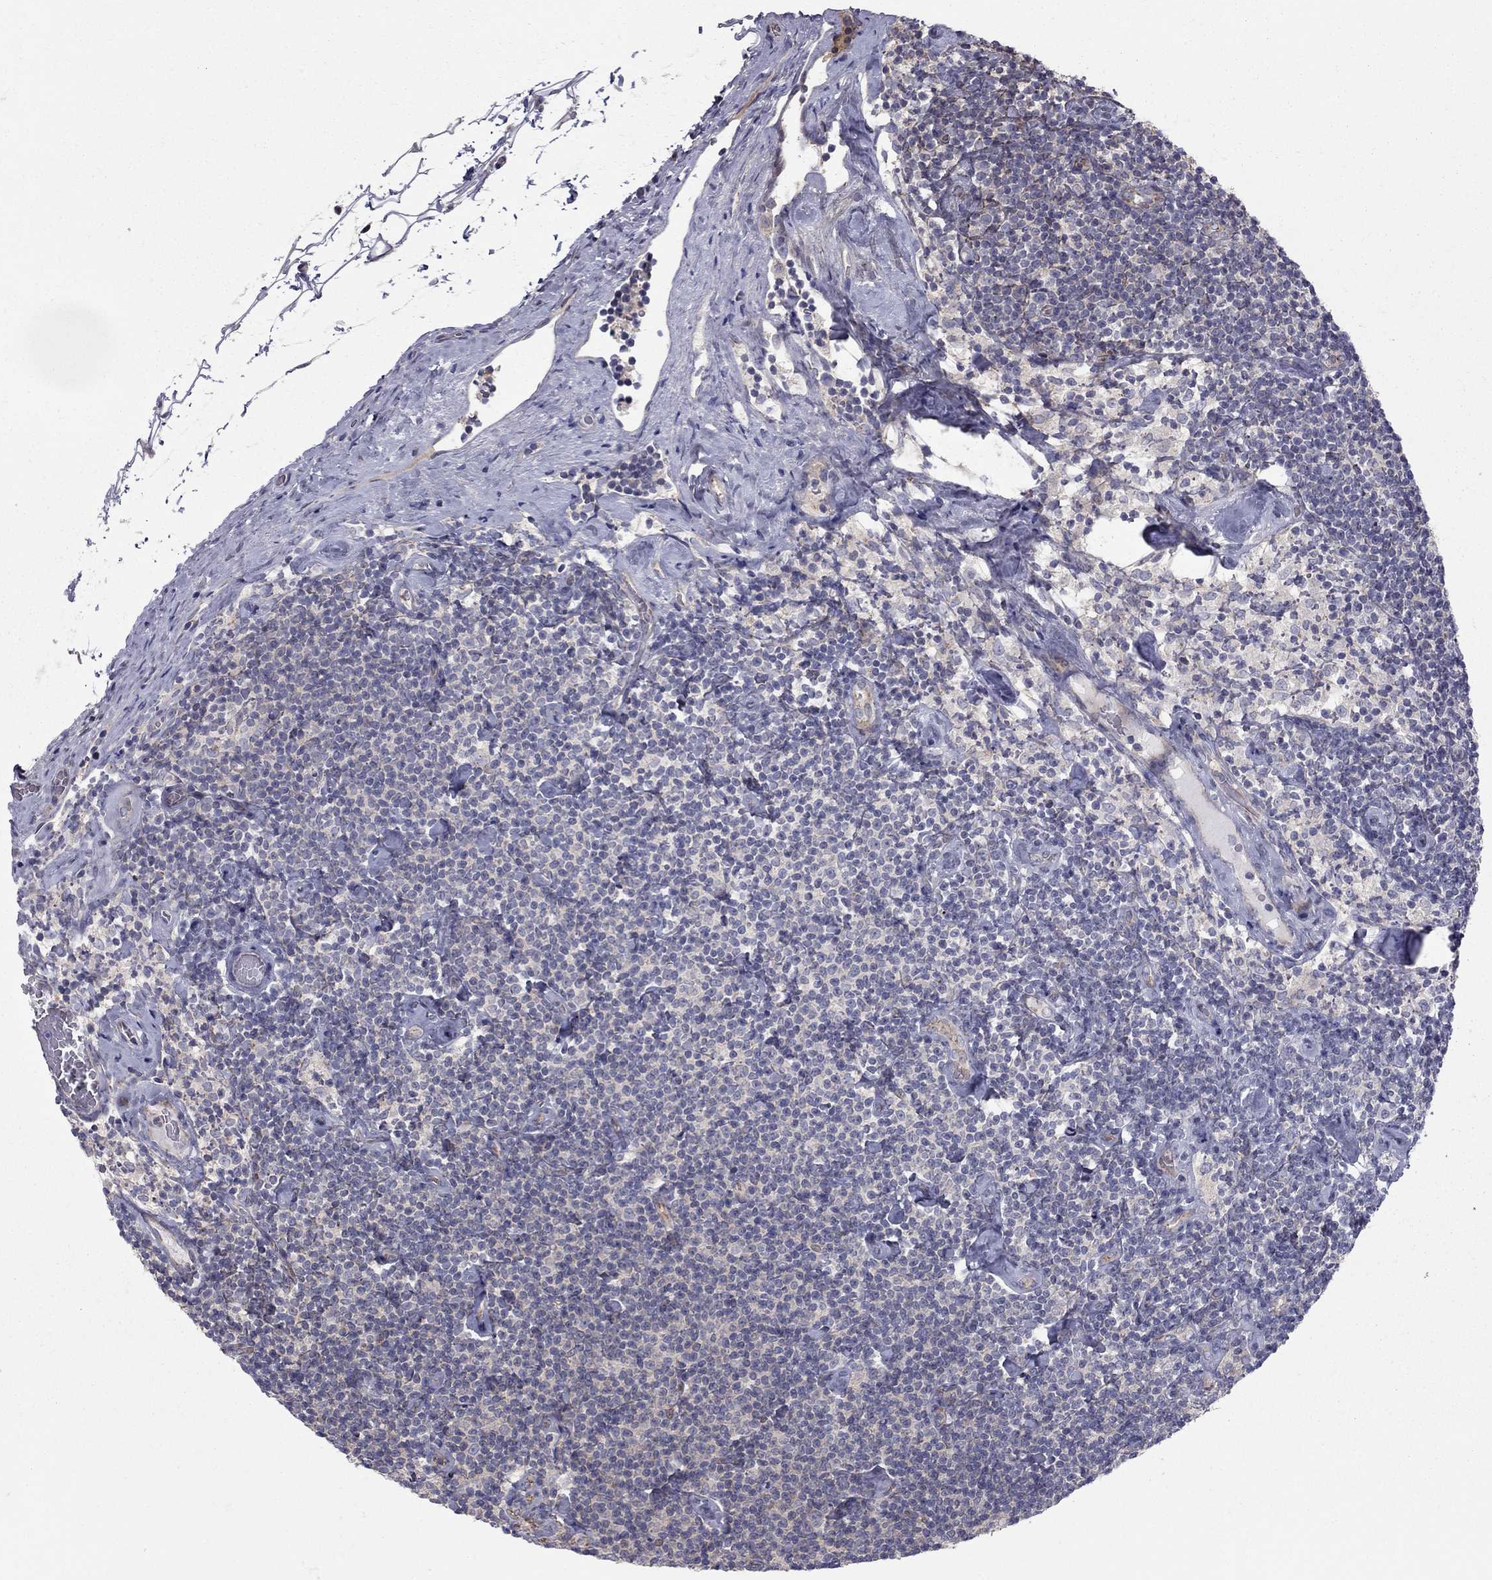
{"staining": {"intensity": "negative", "quantity": "none", "location": "none"}, "tissue": "lymphoma", "cell_type": "Tumor cells", "image_type": "cancer", "snomed": [{"axis": "morphology", "description": "Malignant lymphoma, non-Hodgkin's type, Low grade"}, {"axis": "topography", "description": "Lymph node"}], "caption": "A histopathology image of human lymphoma is negative for staining in tumor cells.", "gene": "DUSP7", "patient": {"sex": "male", "age": 81}}